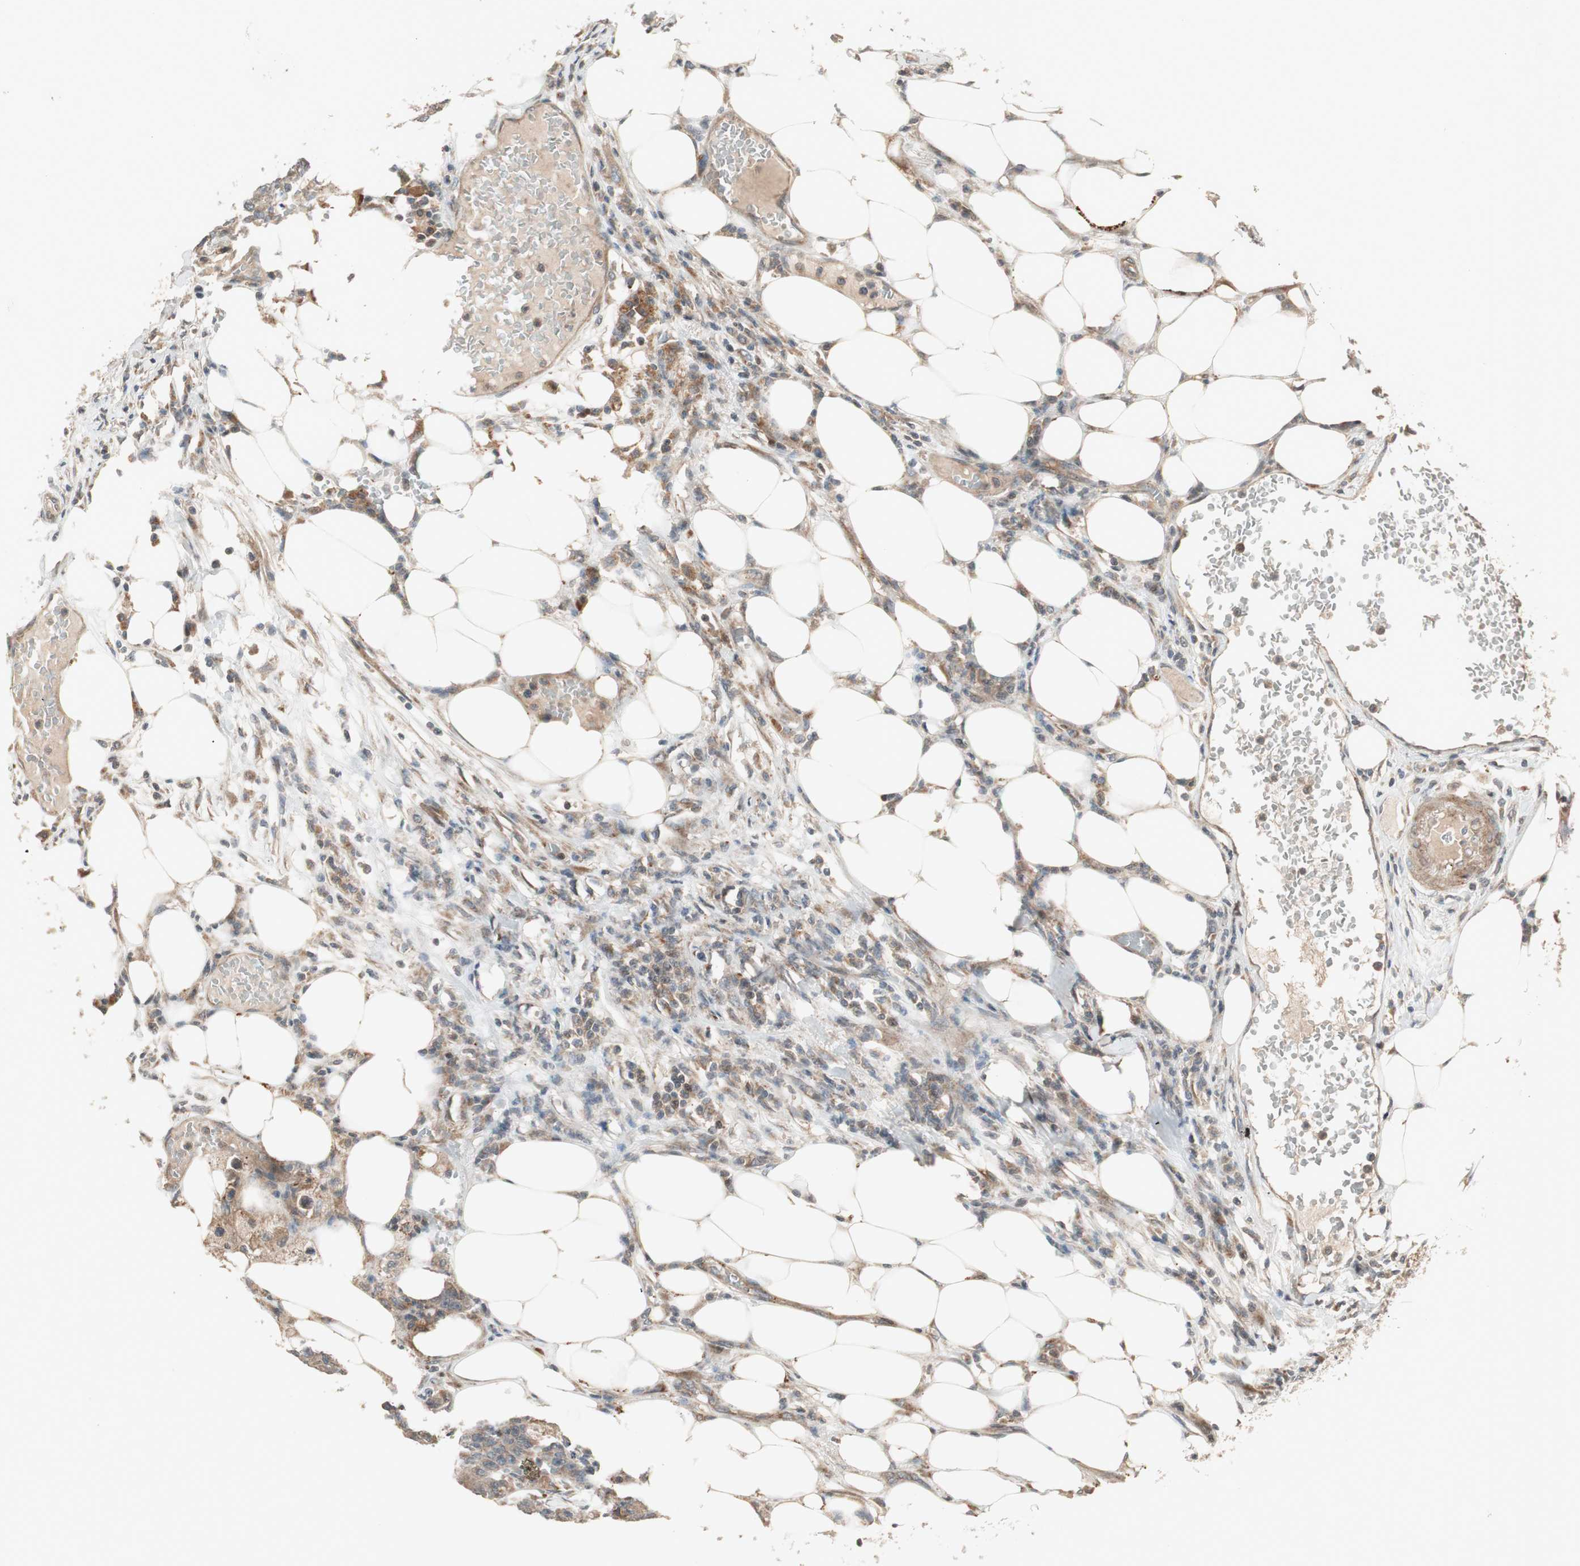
{"staining": {"intensity": "weak", "quantity": "<25%", "location": "cytoplasmic/membranous"}, "tissue": "colorectal cancer", "cell_type": "Tumor cells", "image_type": "cancer", "snomed": [{"axis": "morphology", "description": "Adenocarcinoma, NOS"}, {"axis": "topography", "description": "Colon"}], "caption": "A high-resolution image shows IHC staining of adenocarcinoma (colorectal), which exhibits no significant positivity in tumor cells. Brightfield microscopy of immunohistochemistry (IHC) stained with DAB (3,3'-diaminobenzidine) (brown) and hematoxylin (blue), captured at high magnification.", "gene": "SFRP1", "patient": {"sex": "female", "age": 86}}